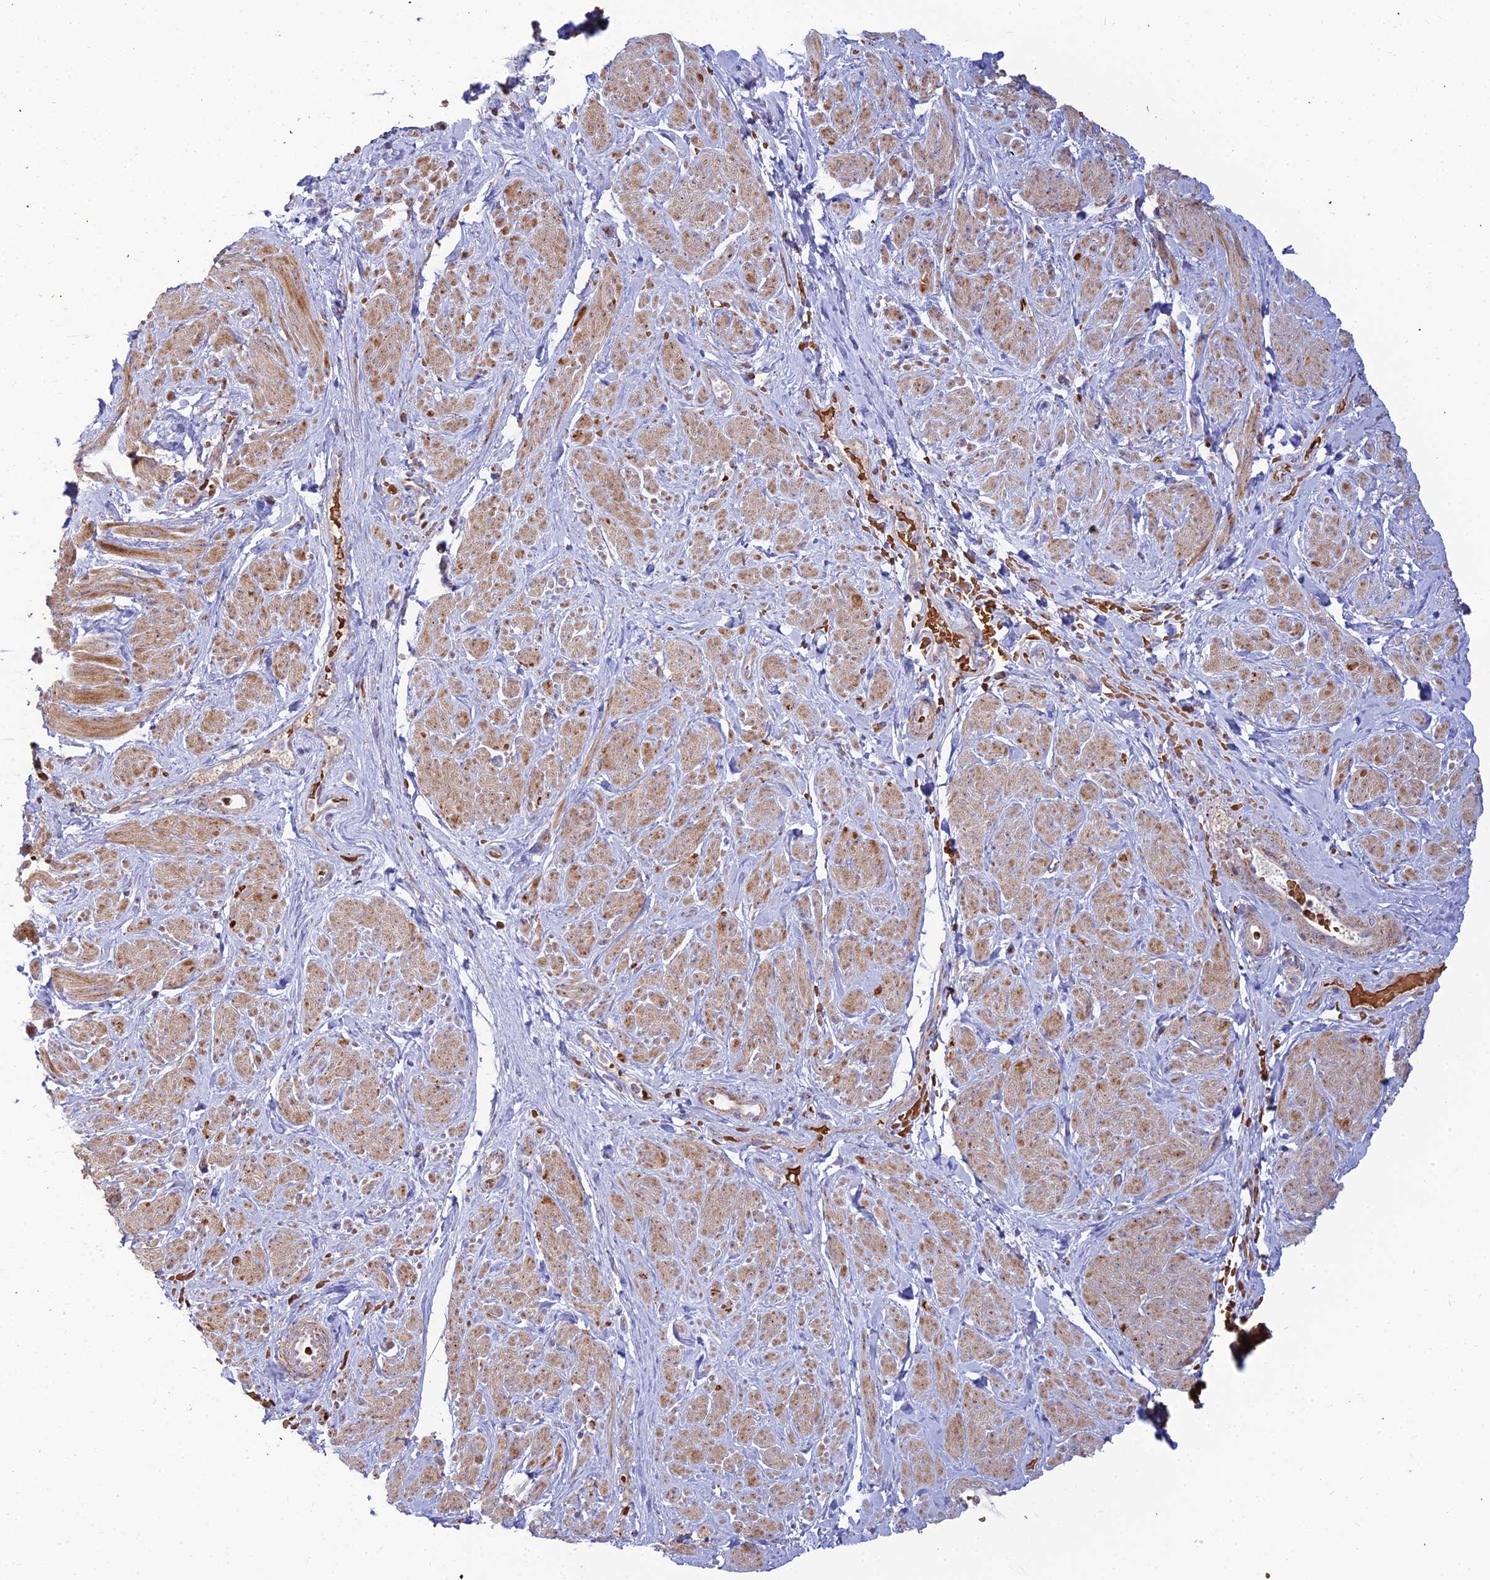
{"staining": {"intensity": "moderate", "quantity": "25%-75%", "location": "cytoplasmic/membranous"}, "tissue": "smooth muscle", "cell_type": "Smooth muscle cells", "image_type": "normal", "snomed": [{"axis": "morphology", "description": "Normal tissue, NOS"}, {"axis": "topography", "description": "Smooth muscle"}, {"axis": "topography", "description": "Peripheral nerve tissue"}], "caption": "Smooth muscle cells demonstrate medium levels of moderate cytoplasmic/membranous expression in approximately 25%-75% of cells in normal smooth muscle. The protein of interest is stained brown, and the nuclei are stained in blue (DAB IHC with brightfield microscopy, high magnification).", "gene": "SLC35F4", "patient": {"sex": "male", "age": 69}}